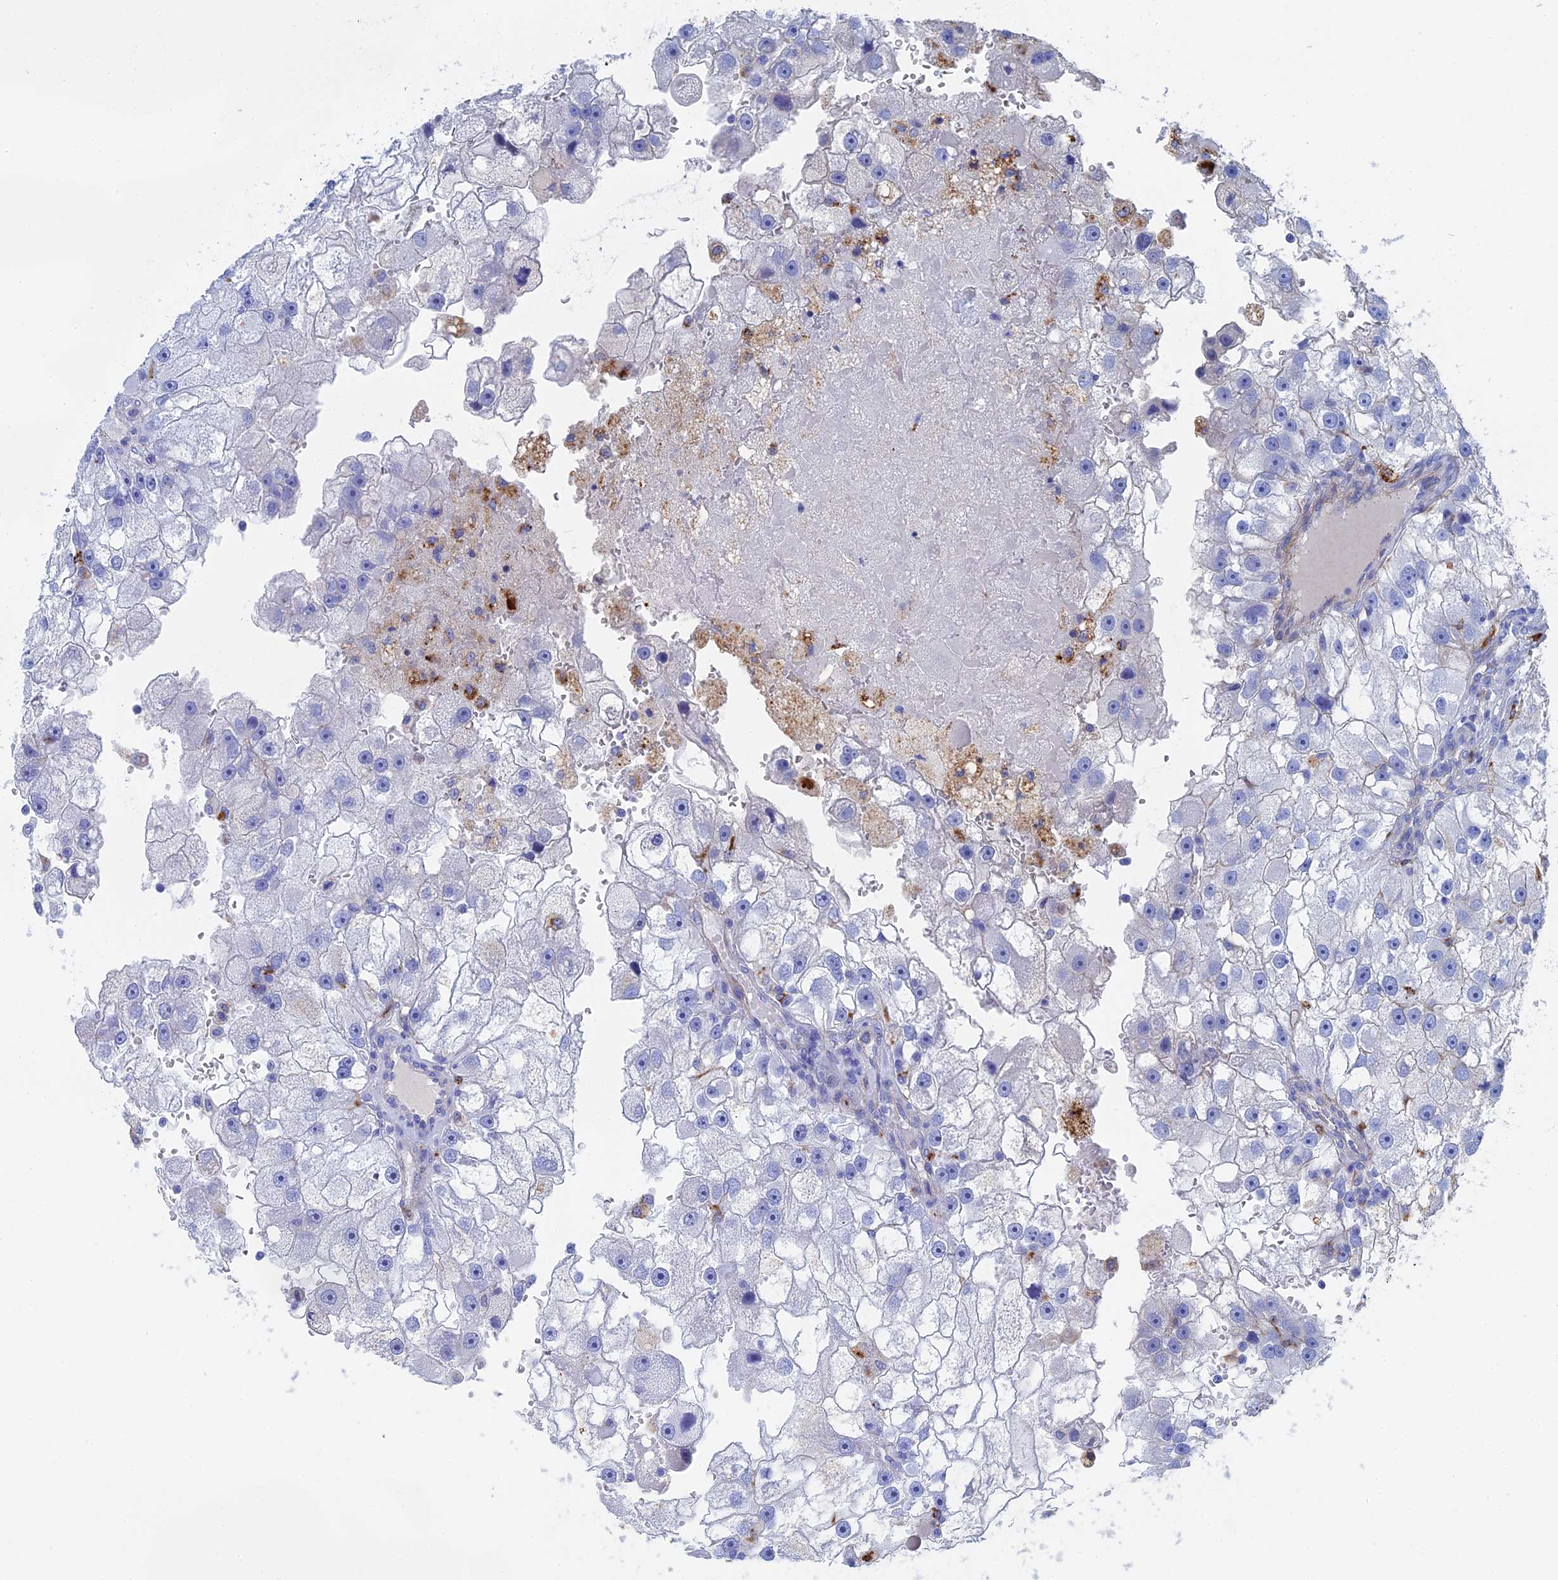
{"staining": {"intensity": "negative", "quantity": "none", "location": "none"}, "tissue": "renal cancer", "cell_type": "Tumor cells", "image_type": "cancer", "snomed": [{"axis": "morphology", "description": "Adenocarcinoma, NOS"}, {"axis": "topography", "description": "Kidney"}], "caption": "A high-resolution photomicrograph shows immunohistochemistry (IHC) staining of adenocarcinoma (renal), which shows no significant positivity in tumor cells.", "gene": "STRA6", "patient": {"sex": "male", "age": 63}}